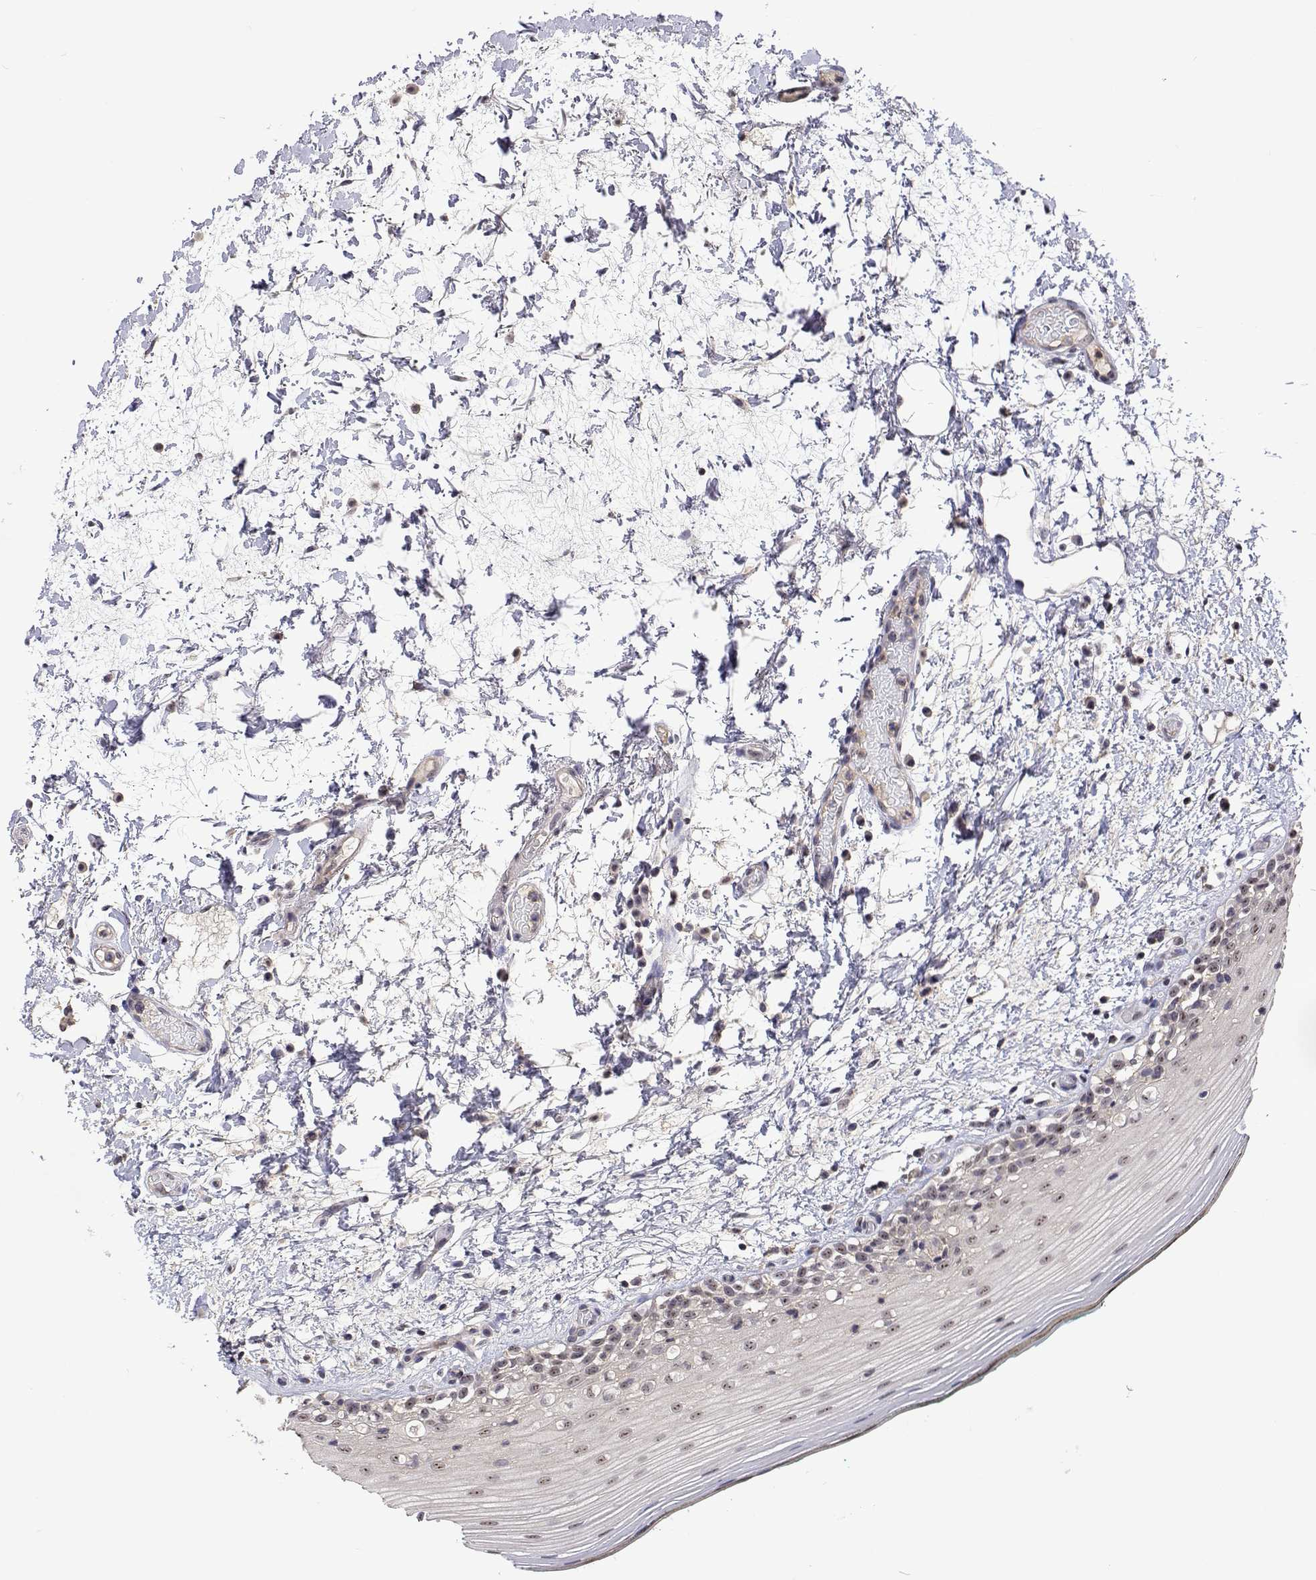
{"staining": {"intensity": "weak", "quantity": "25%-75%", "location": "nuclear"}, "tissue": "oral mucosa", "cell_type": "Squamous epithelial cells", "image_type": "normal", "snomed": [{"axis": "morphology", "description": "Normal tissue, NOS"}, {"axis": "topography", "description": "Oral tissue"}], "caption": "Protein analysis of unremarkable oral mucosa shows weak nuclear positivity in about 25%-75% of squamous epithelial cells.", "gene": "NHP2", "patient": {"sex": "female", "age": 83}}